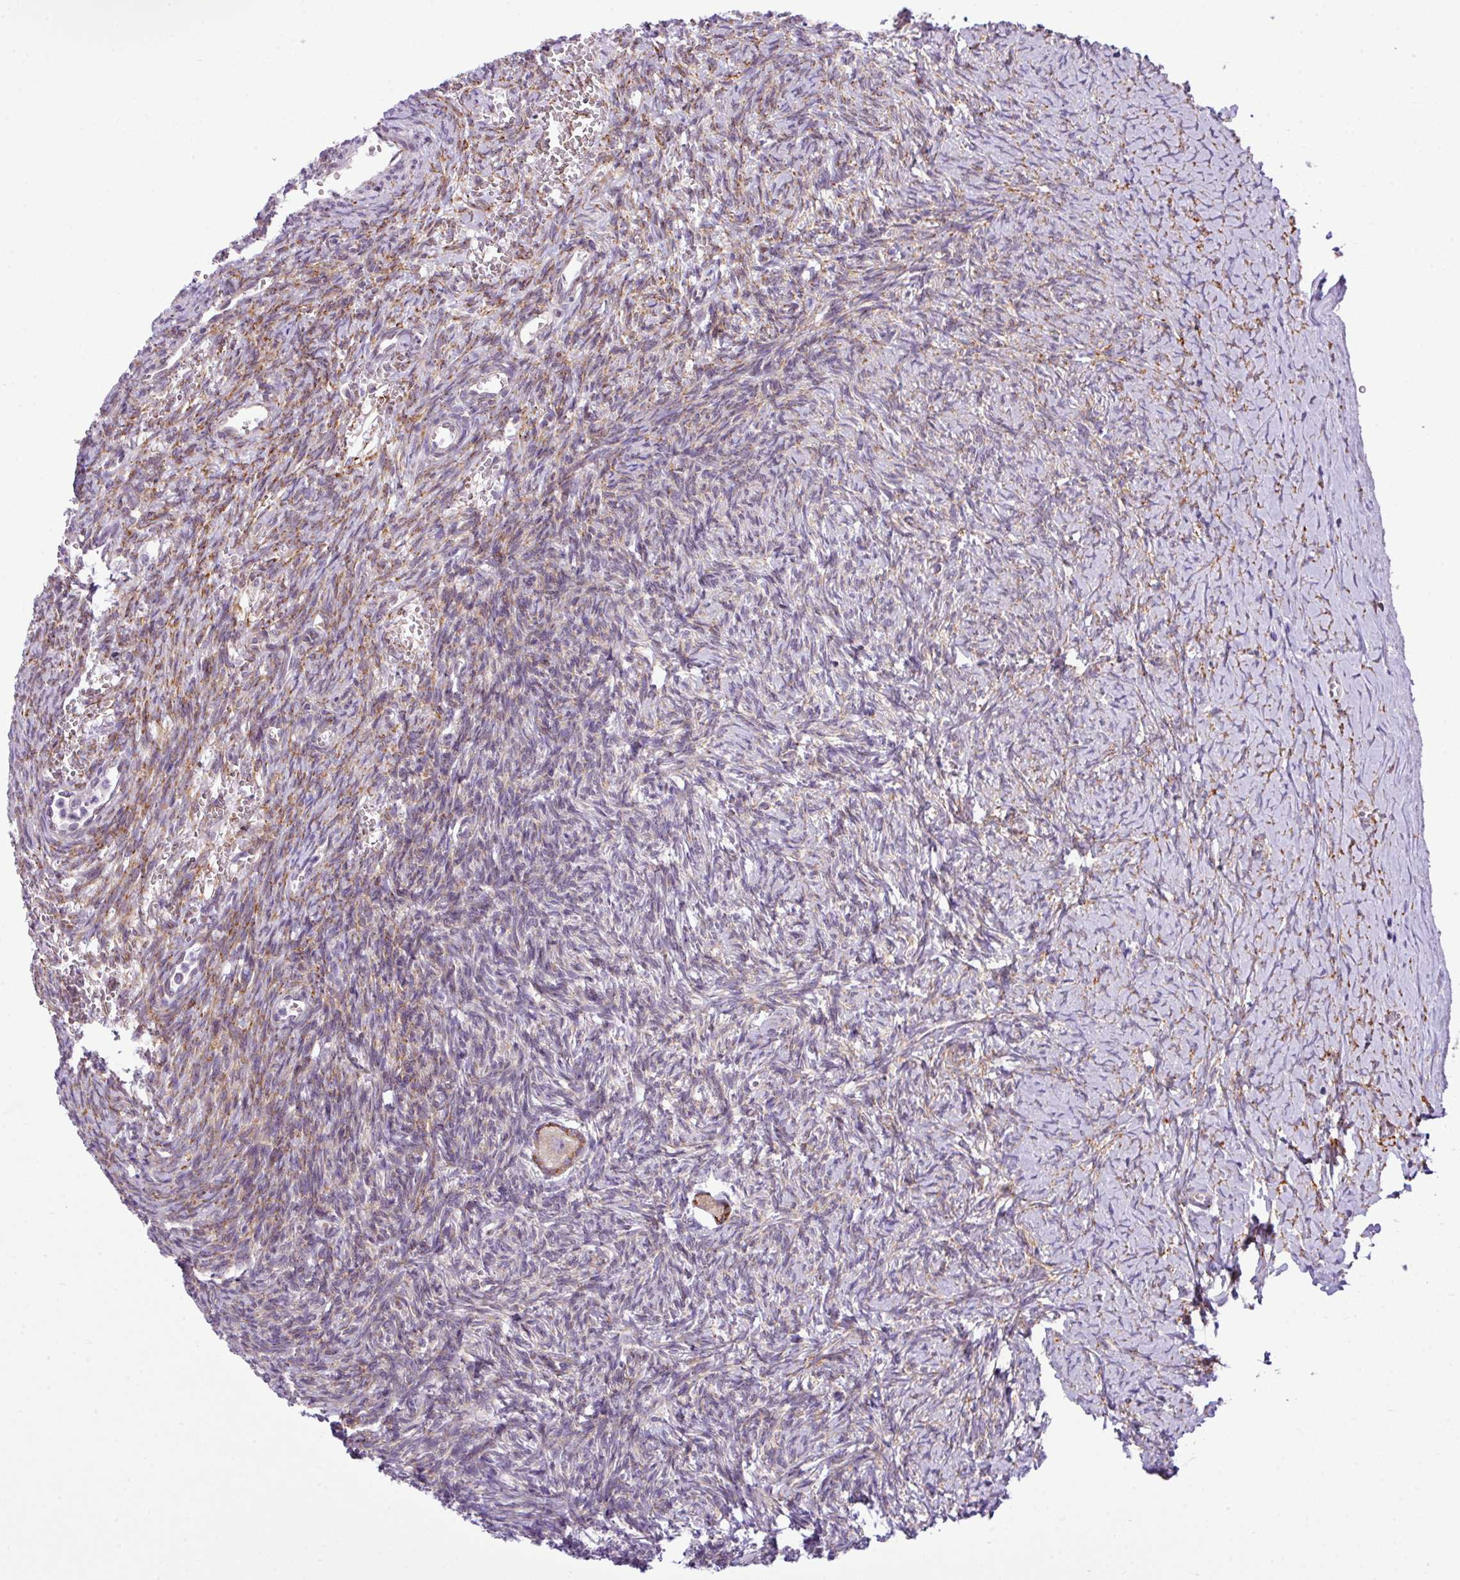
{"staining": {"intensity": "strong", "quantity": "25%-75%", "location": "cytoplasmic/membranous"}, "tissue": "ovary", "cell_type": "Follicle cells", "image_type": "normal", "snomed": [{"axis": "morphology", "description": "Normal tissue, NOS"}, {"axis": "topography", "description": "Ovary"}], "caption": "Immunohistochemical staining of unremarkable ovary reveals 25%-75% levels of strong cytoplasmic/membranous protein staining in approximately 25%-75% of follicle cells.", "gene": "CFAP97", "patient": {"sex": "female", "age": 39}}